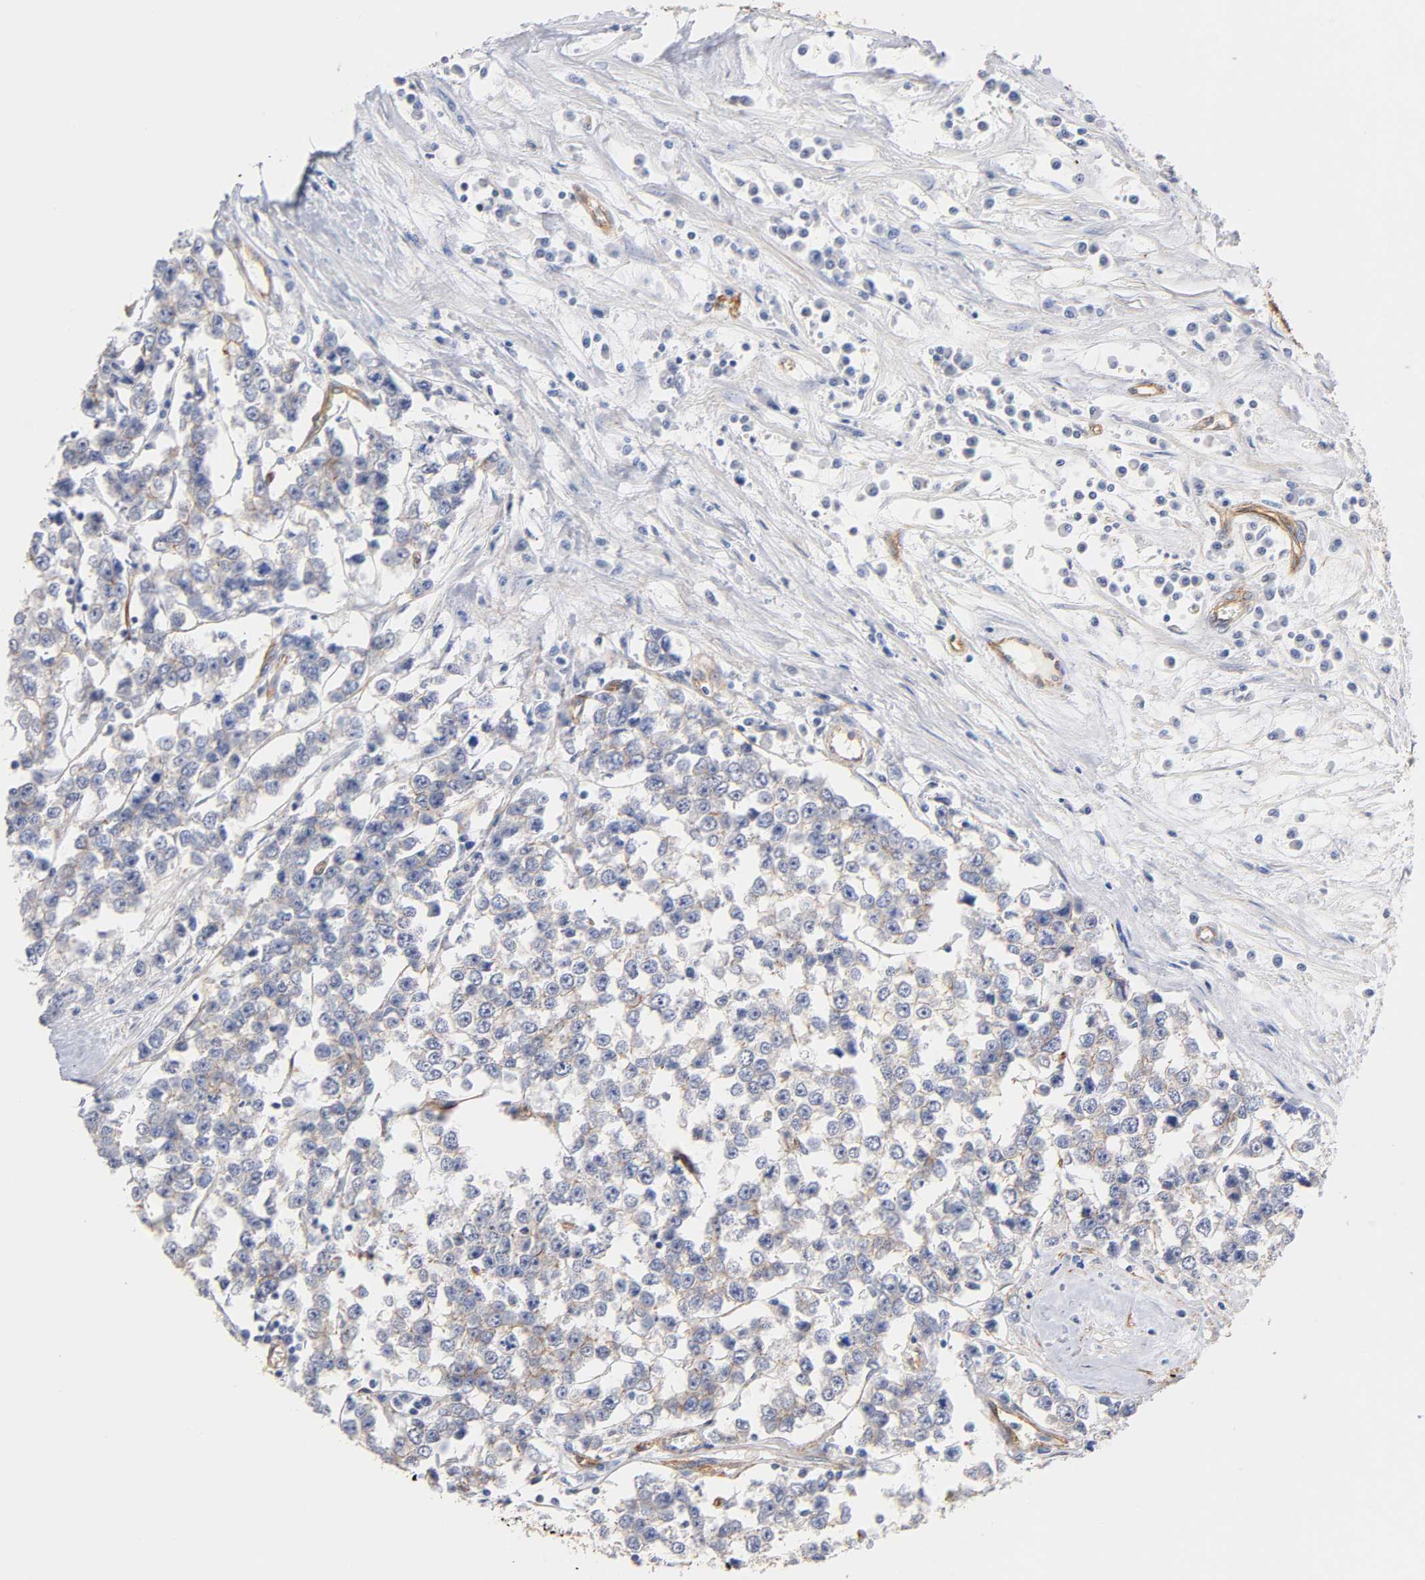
{"staining": {"intensity": "weak", "quantity": "25%-75%", "location": "cytoplasmic/membranous"}, "tissue": "testis cancer", "cell_type": "Tumor cells", "image_type": "cancer", "snomed": [{"axis": "morphology", "description": "Seminoma, NOS"}, {"axis": "morphology", "description": "Carcinoma, Embryonal, NOS"}, {"axis": "topography", "description": "Testis"}], "caption": "An IHC histopathology image of tumor tissue is shown. Protein staining in brown shows weak cytoplasmic/membranous positivity in embryonal carcinoma (testis) within tumor cells. The protein is shown in brown color, while the nuclei are stained blue.", "gene": "SPTAN1", "patient": {"sex": "male", "age": 52}}